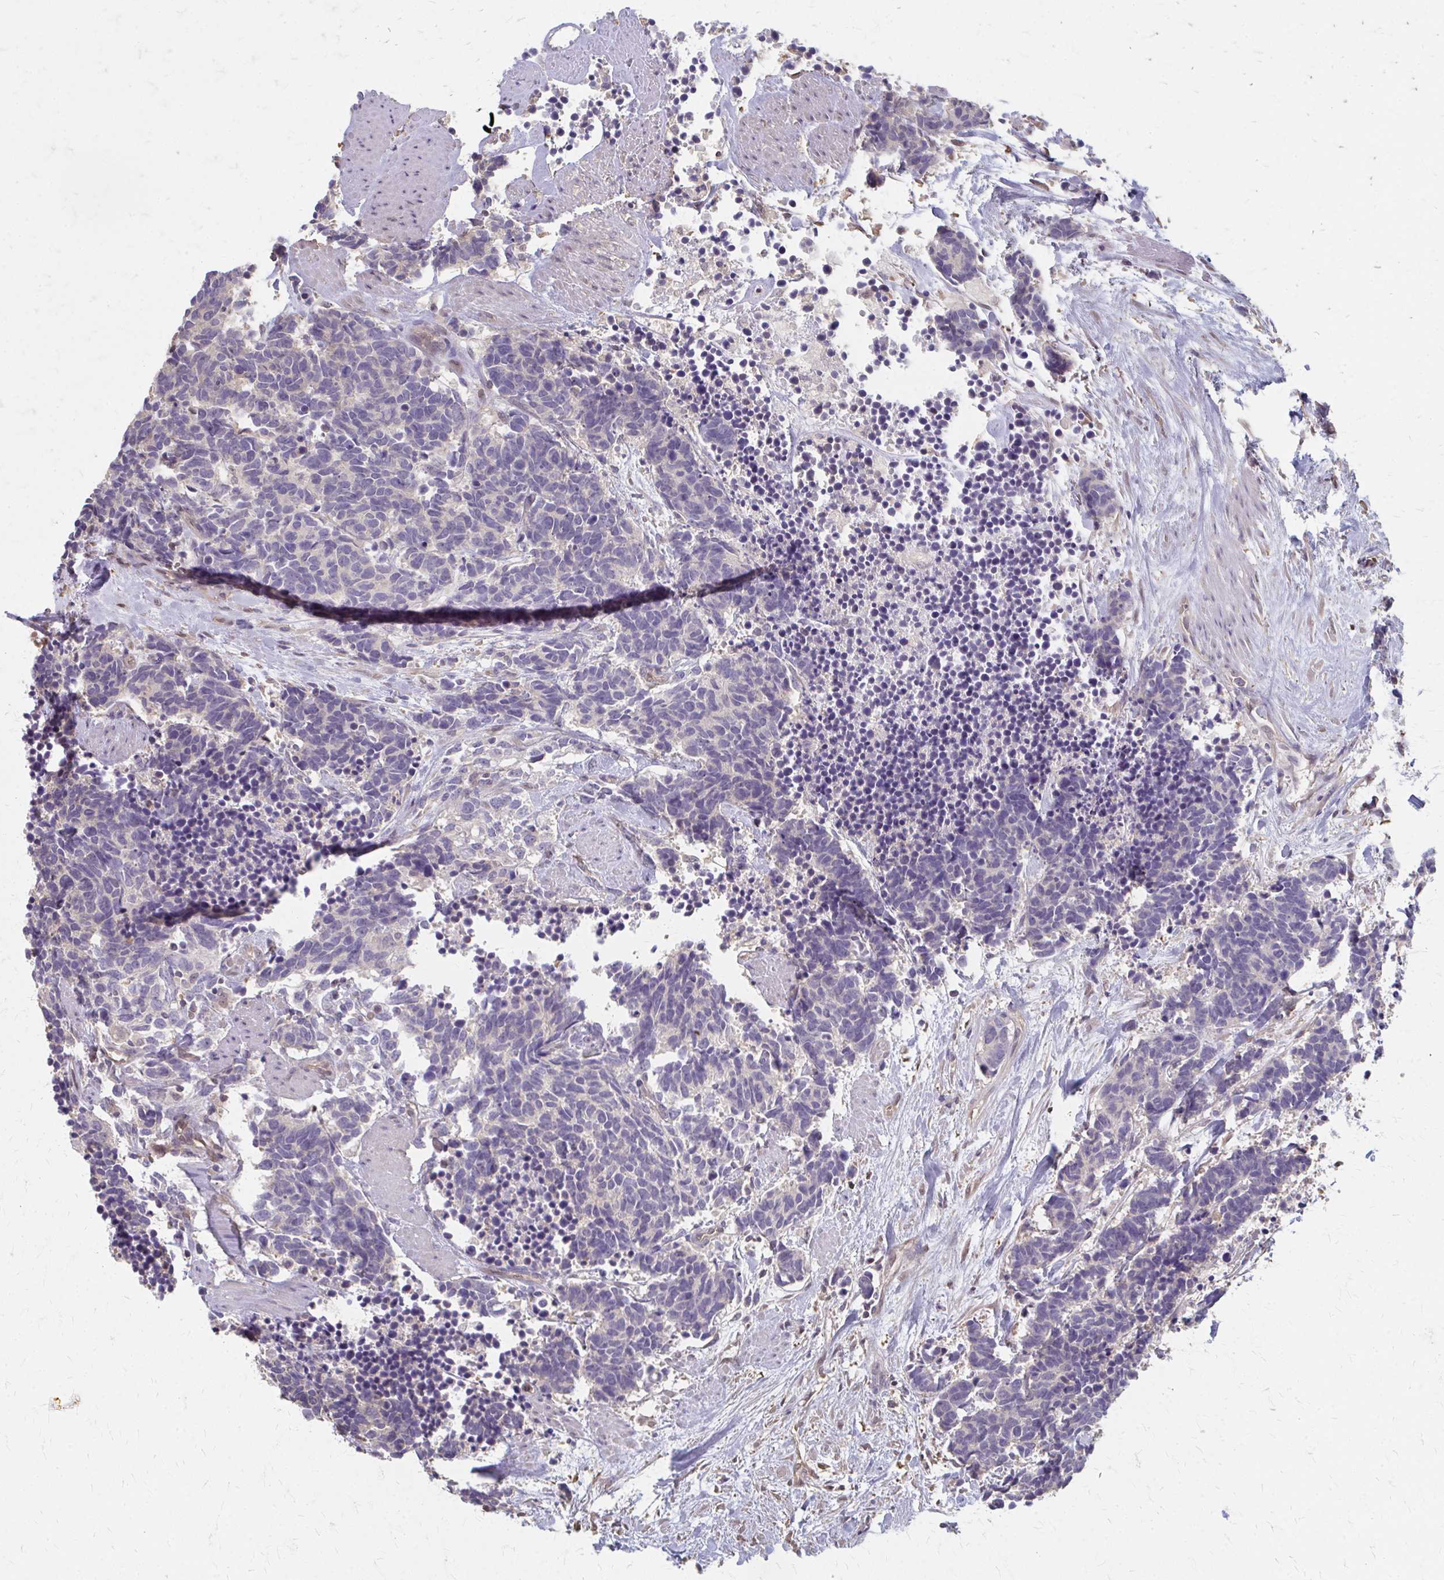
{"staining": {"intensity": "negative", "quantity": "none", "location": "none"}, "tissue": "carcinoid", "cell_type": "Tumor cells", "image_type": "cancer", "snomed": [{"axis": "morphology", "description": "Carcinoma, NOS"}, {"axis": "morphology", "description": "Carcinoid, malignant, NOS"}, {"axis": "topography", "description": "Prostate"}], "caption": "High power microscopy image of an IHC micrograph of carcinoid, revealing no significant positivity in tumor cells.", "gene": "RABGAP1L", "patient": {"sex": "male", "age": 57}}